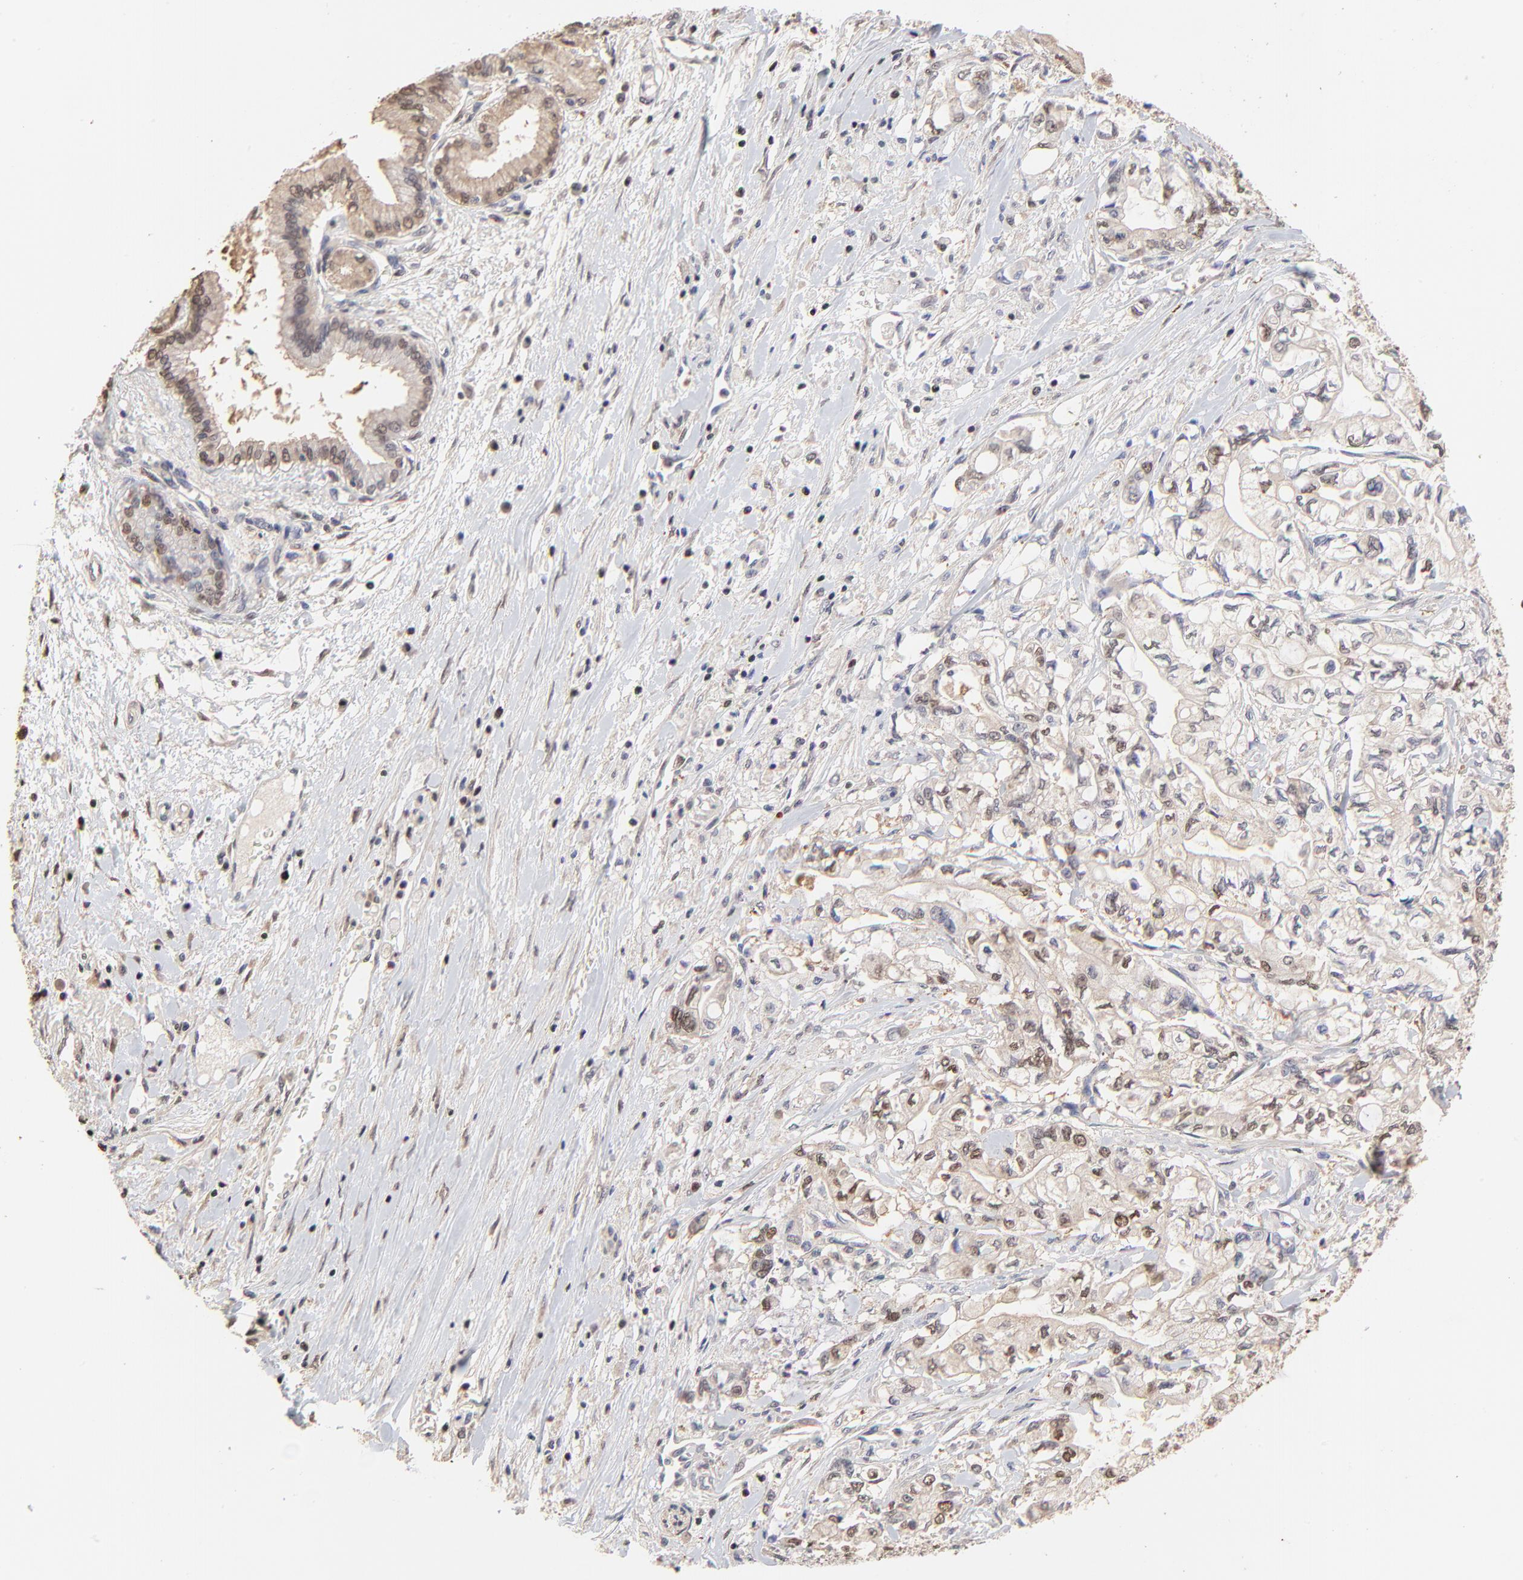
{"staining": {"intensity": "weak", "quantity": "25%-75%", "location": "nuclear"}, "tissue": "pancreatic cancer", "cell_type": "Tumor cells", "image_type": "cancer", "snomed": [{"axis": "morphology", "description": "Adenocarcinoma, NOS"}, {"axis": "topography", "description": "Pancreas"}], "caption": "A brown stain highlights weak nuclear staining of a protein in pancreatic cancer tumor cells.", "gene": "BIRC5", "patient": {"sex": "male", "age": 79}}